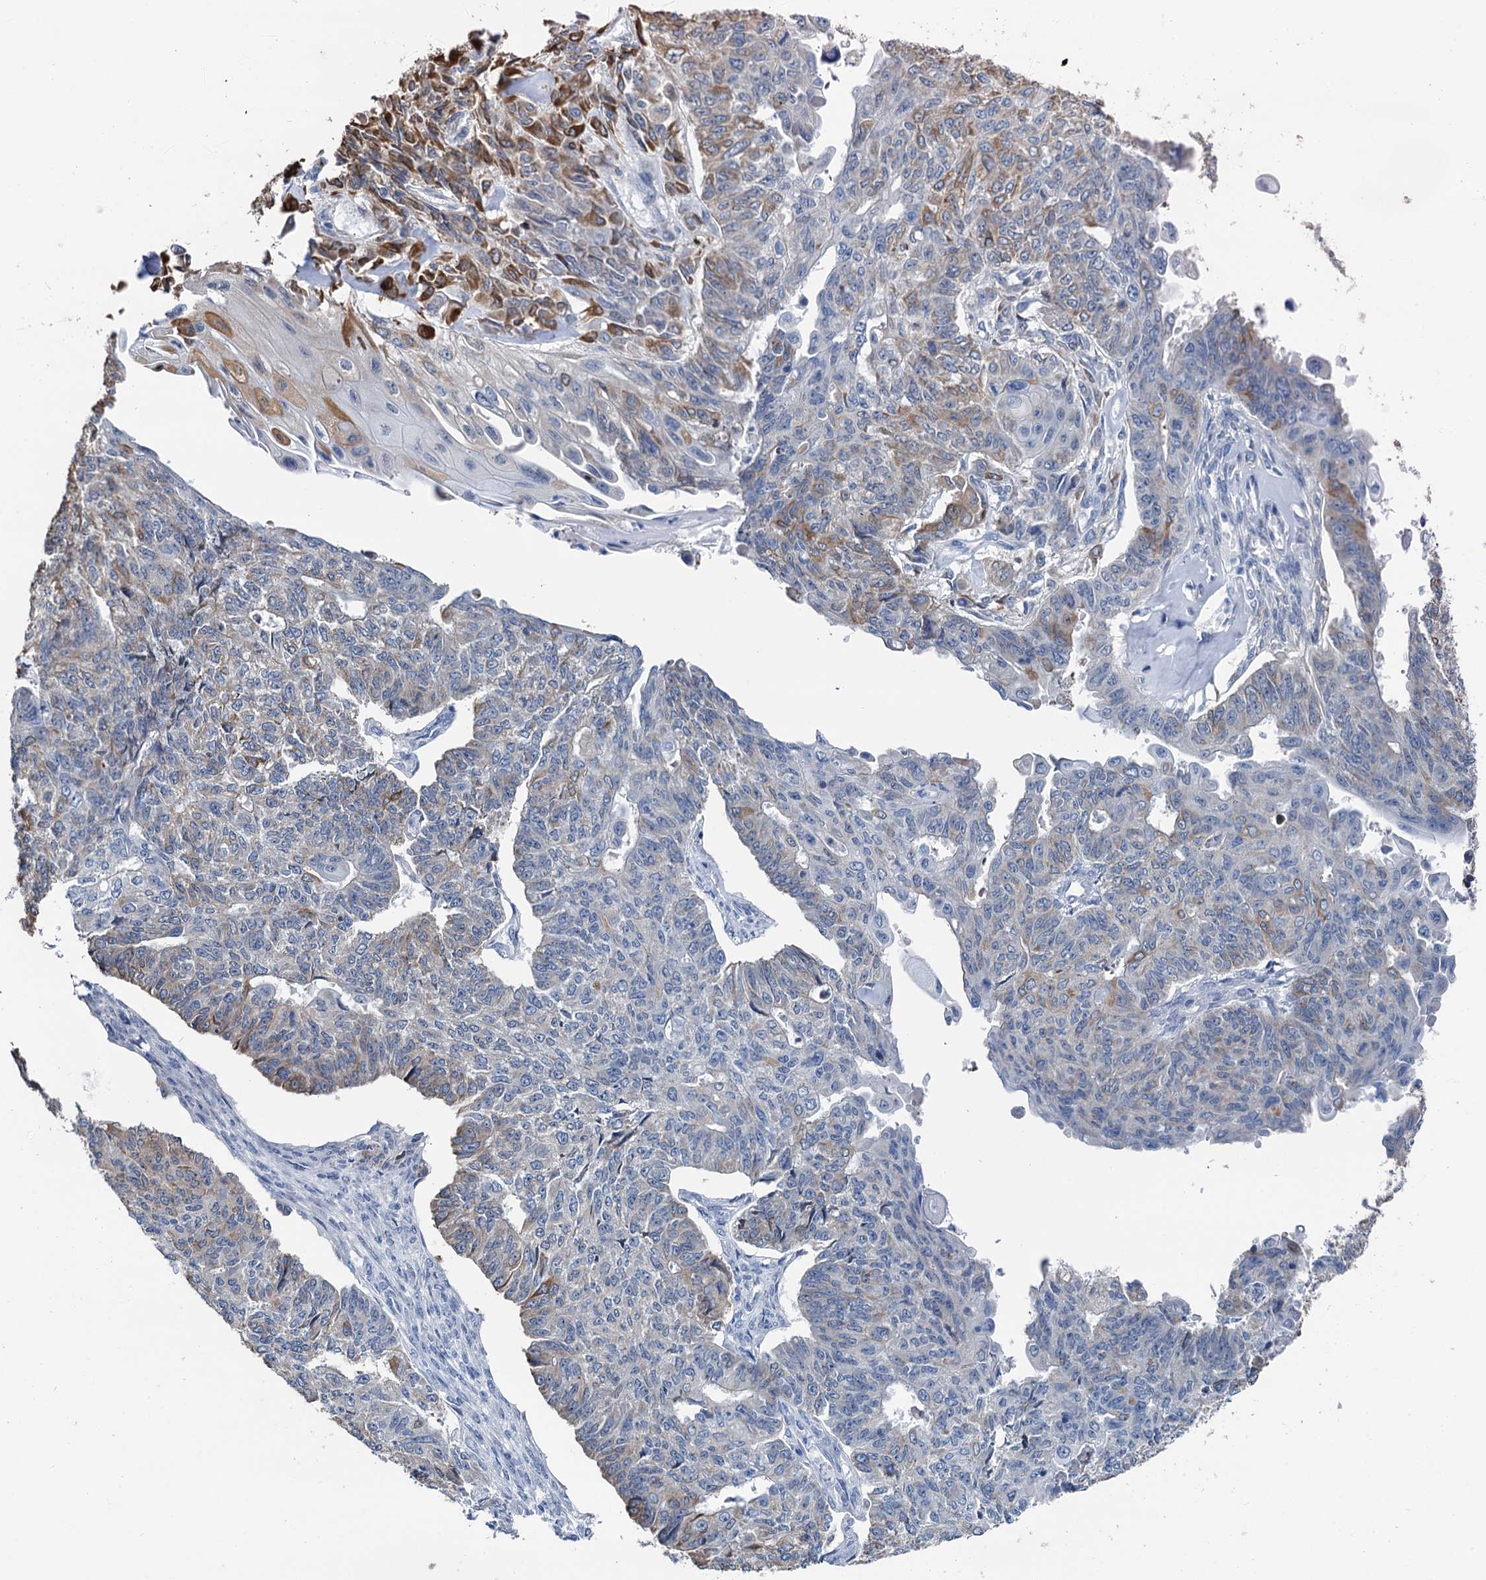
{"staining": {"intensity": "moderate", "quantity": "<25%", "location": "cytoplasmic/membranous"}, "tissue": "endometrial cancer", "cell_type": "Tumor cells", "image_type": "cancer", "snomed": [{"axis": "morphology", "description": "Adenocarcinoma, NOS"}, {"axis": "topography", "description": "Endometrium"}], "caption": "An image of human adenocarcinoma (endometrial) stained for a protein displays moderate cytoplasmic/membranous brown staining in tumor cells. The staining was performed using DAB (3,3'-diaminobenzidine) to visualize the protein expression in brown, while the nuclei were stained in blue with hematoxylin (Magnification: 20x).", "gene": "MIOX", "patient": {"sex": "female", "age": 32}}